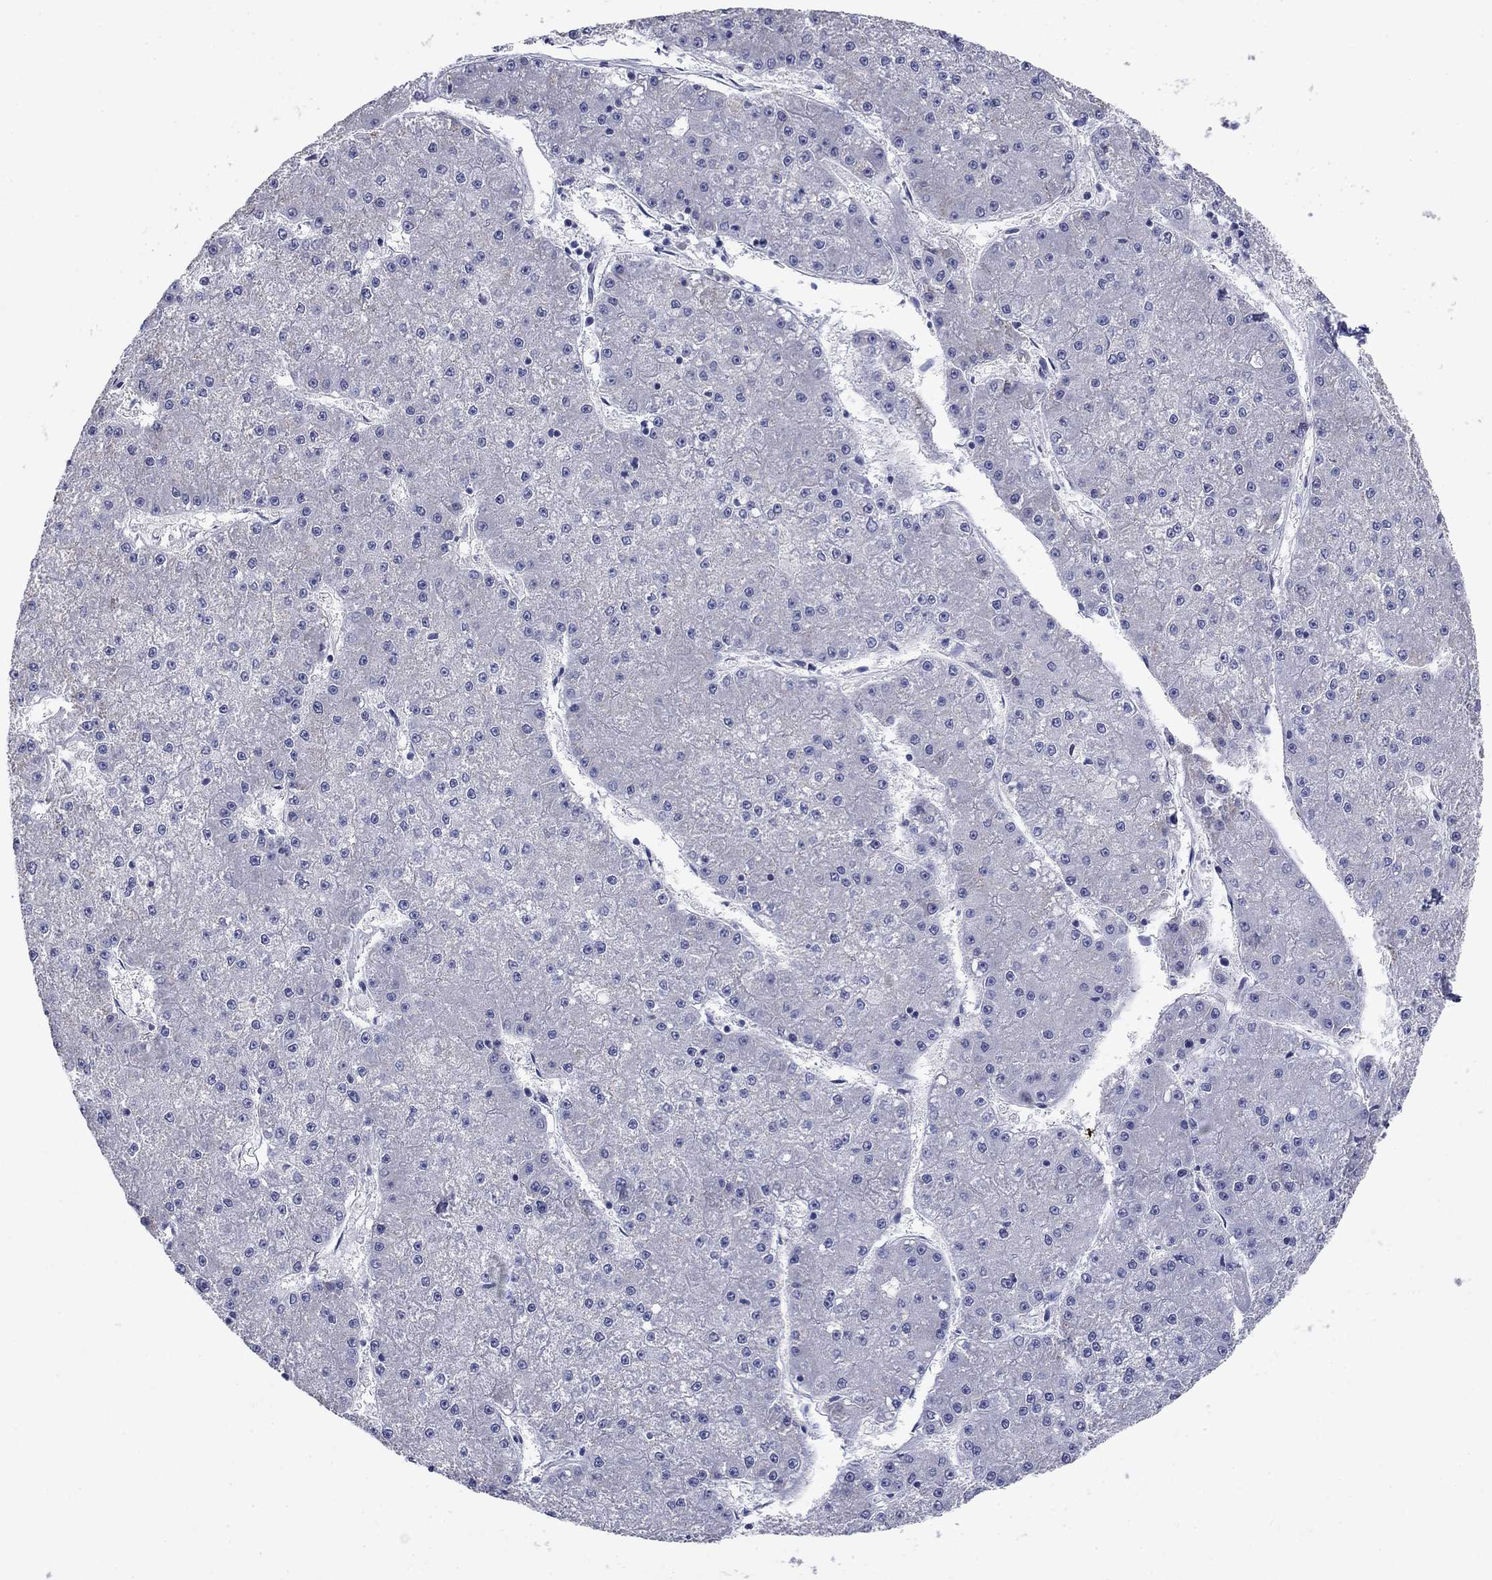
{"staining": {"intensity": "negative", "quantity": "none", "location": "none"}, "tissue": "liver cancer", "cell_type": "Tumor cells", "image_type": "cancer", "snomed": [{"axis": "morphology", "description": "Carcinoma, Hepatocellular, NOS"}, {"axis": "topography", "description": "Liver"}], "caption": "IHC image of hepatocellular carcinoma (liver) stained for a protein (brown), which demonstrates no expression in tumor cells.", "gene": "PRKCG", "patient": {"sex": "male", "age": 73}}